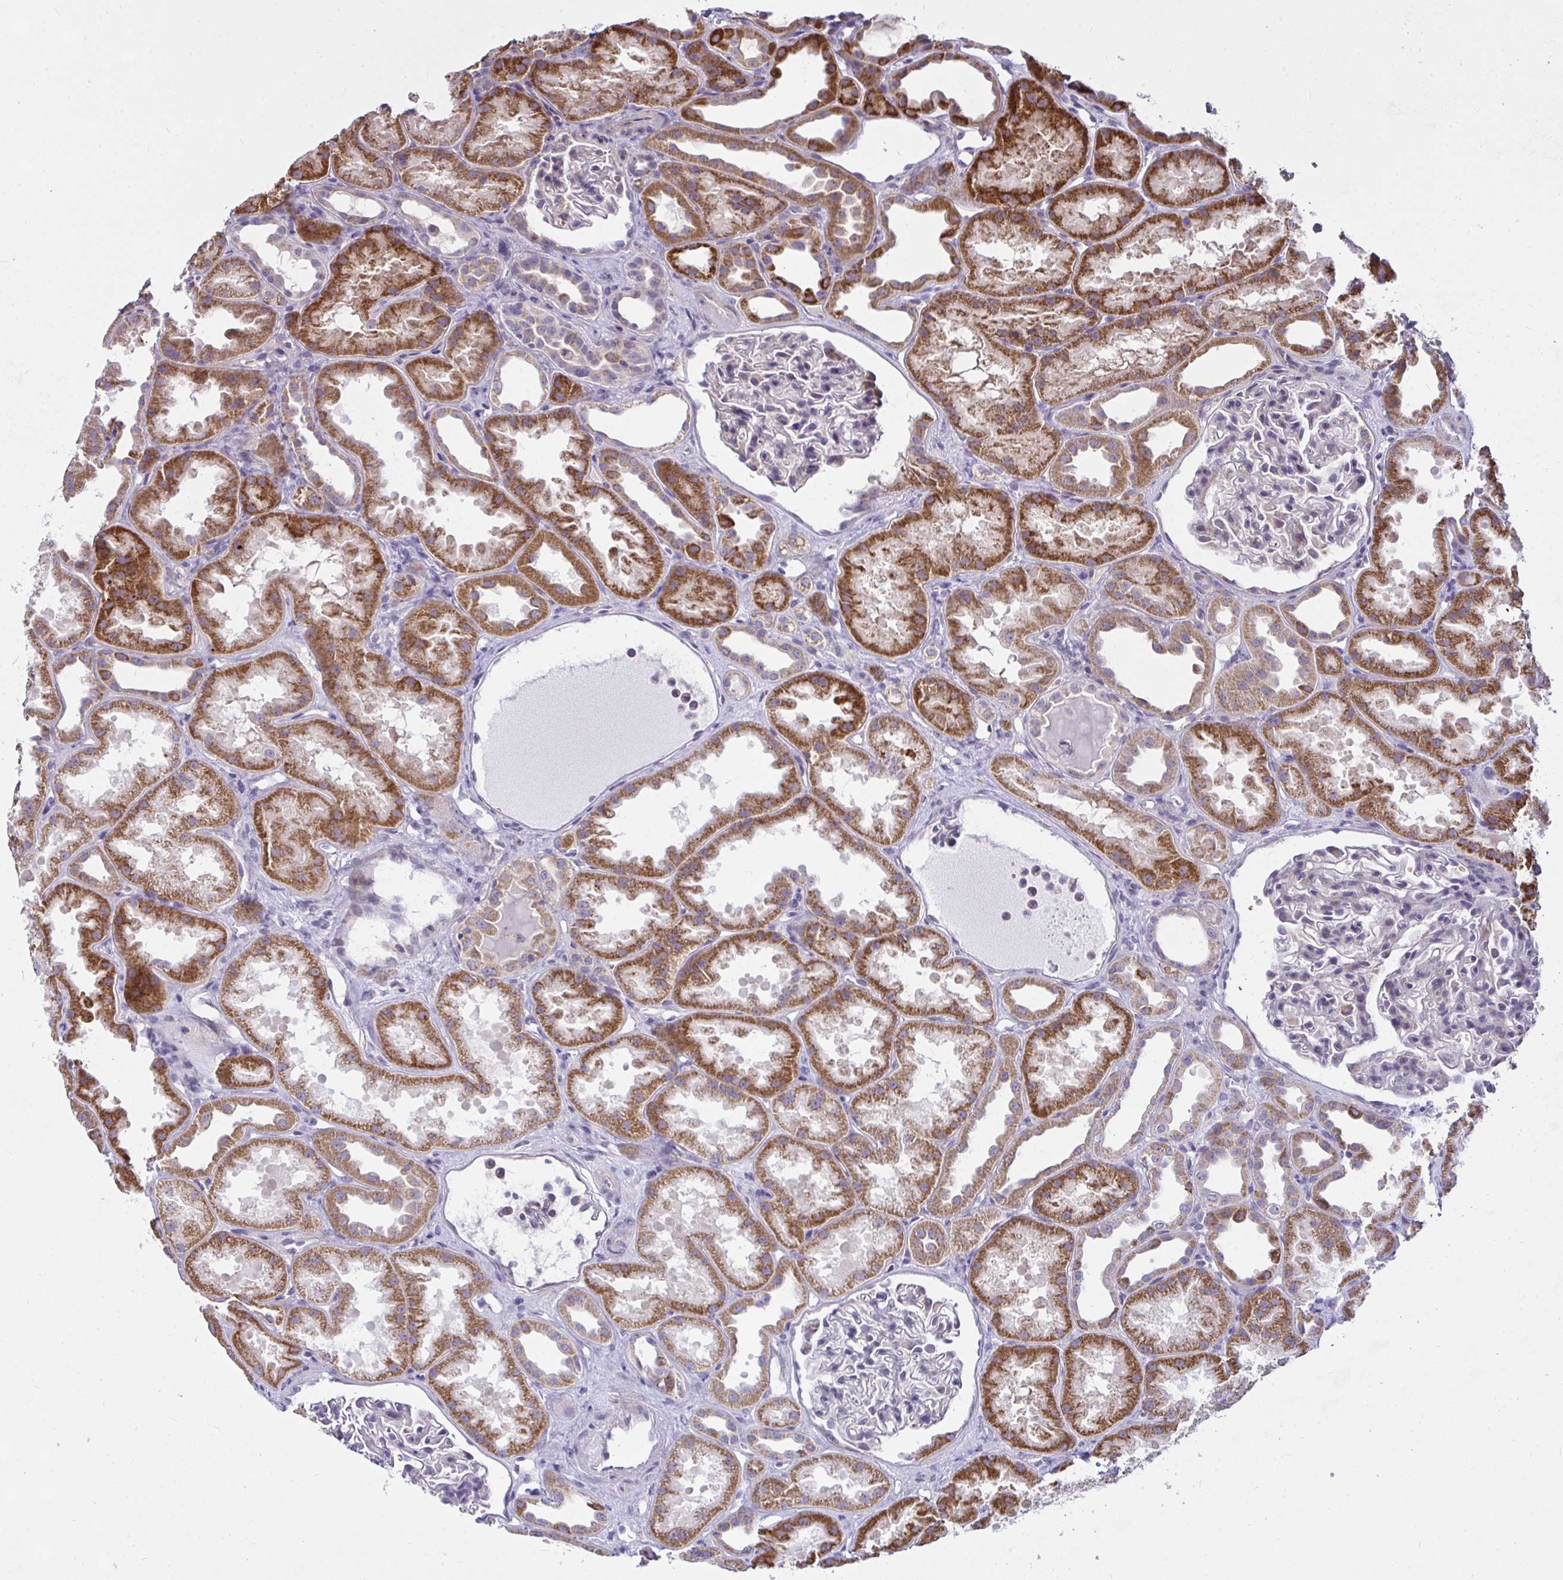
{"staining": {"intensity": "negative", "quantity": "none", "location": "none"}, "tissue": "kidney", "cell_type": "Cells in glomeruli", "image_type": "normal", "snomed": [{"axis": "morphology", "description": "Normal tissue, NOS"}, {"axis": "topography", "description": "Kidney"}], "caption": "This is an immunohistochemistry micrograph of benign kidney. There is no positivity in cells in glomeruli.", "gene": "CEP63", "patient": {"sex": "male", "age": 61}}